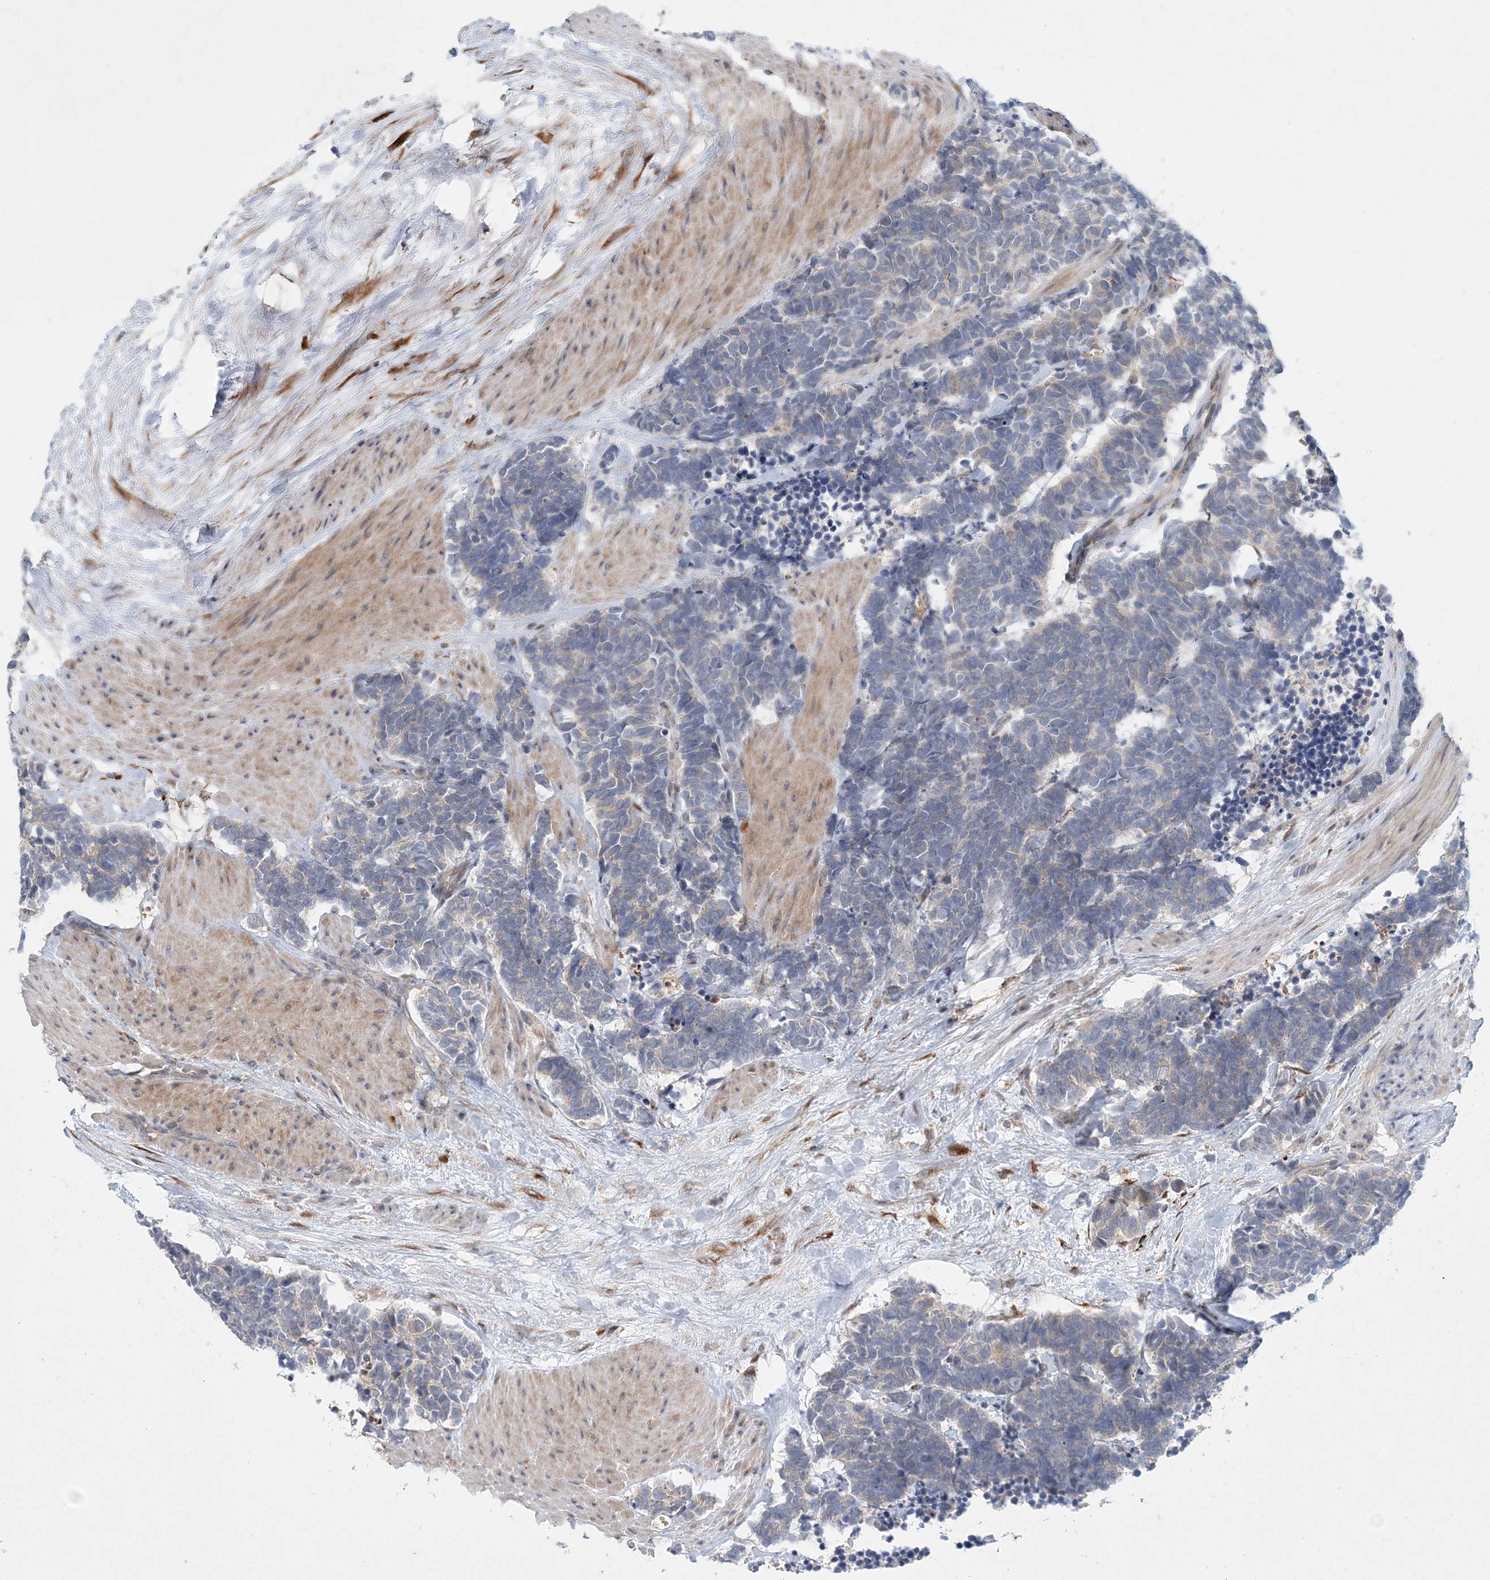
{"staining": {"intensity": "negative", "quantity": "none", "location": "none"}, "tissue": "carcinoid", "cell_type": "Tumor cells", "image_type": "cancer", "snomed": [{"axis": "morphology", "description": "Carcinoma, NOS"}, {"axis": "morphology", "description": "Carcinoid, malignant, NOS"}, {"axis": "topography", "description": "Urinary bladder"}], "caption": "An image of human carcinoid is negative for staining in tumor cells.", "gene": "PCYOX1L", "patient": {"sex": "male", "age": 57}}